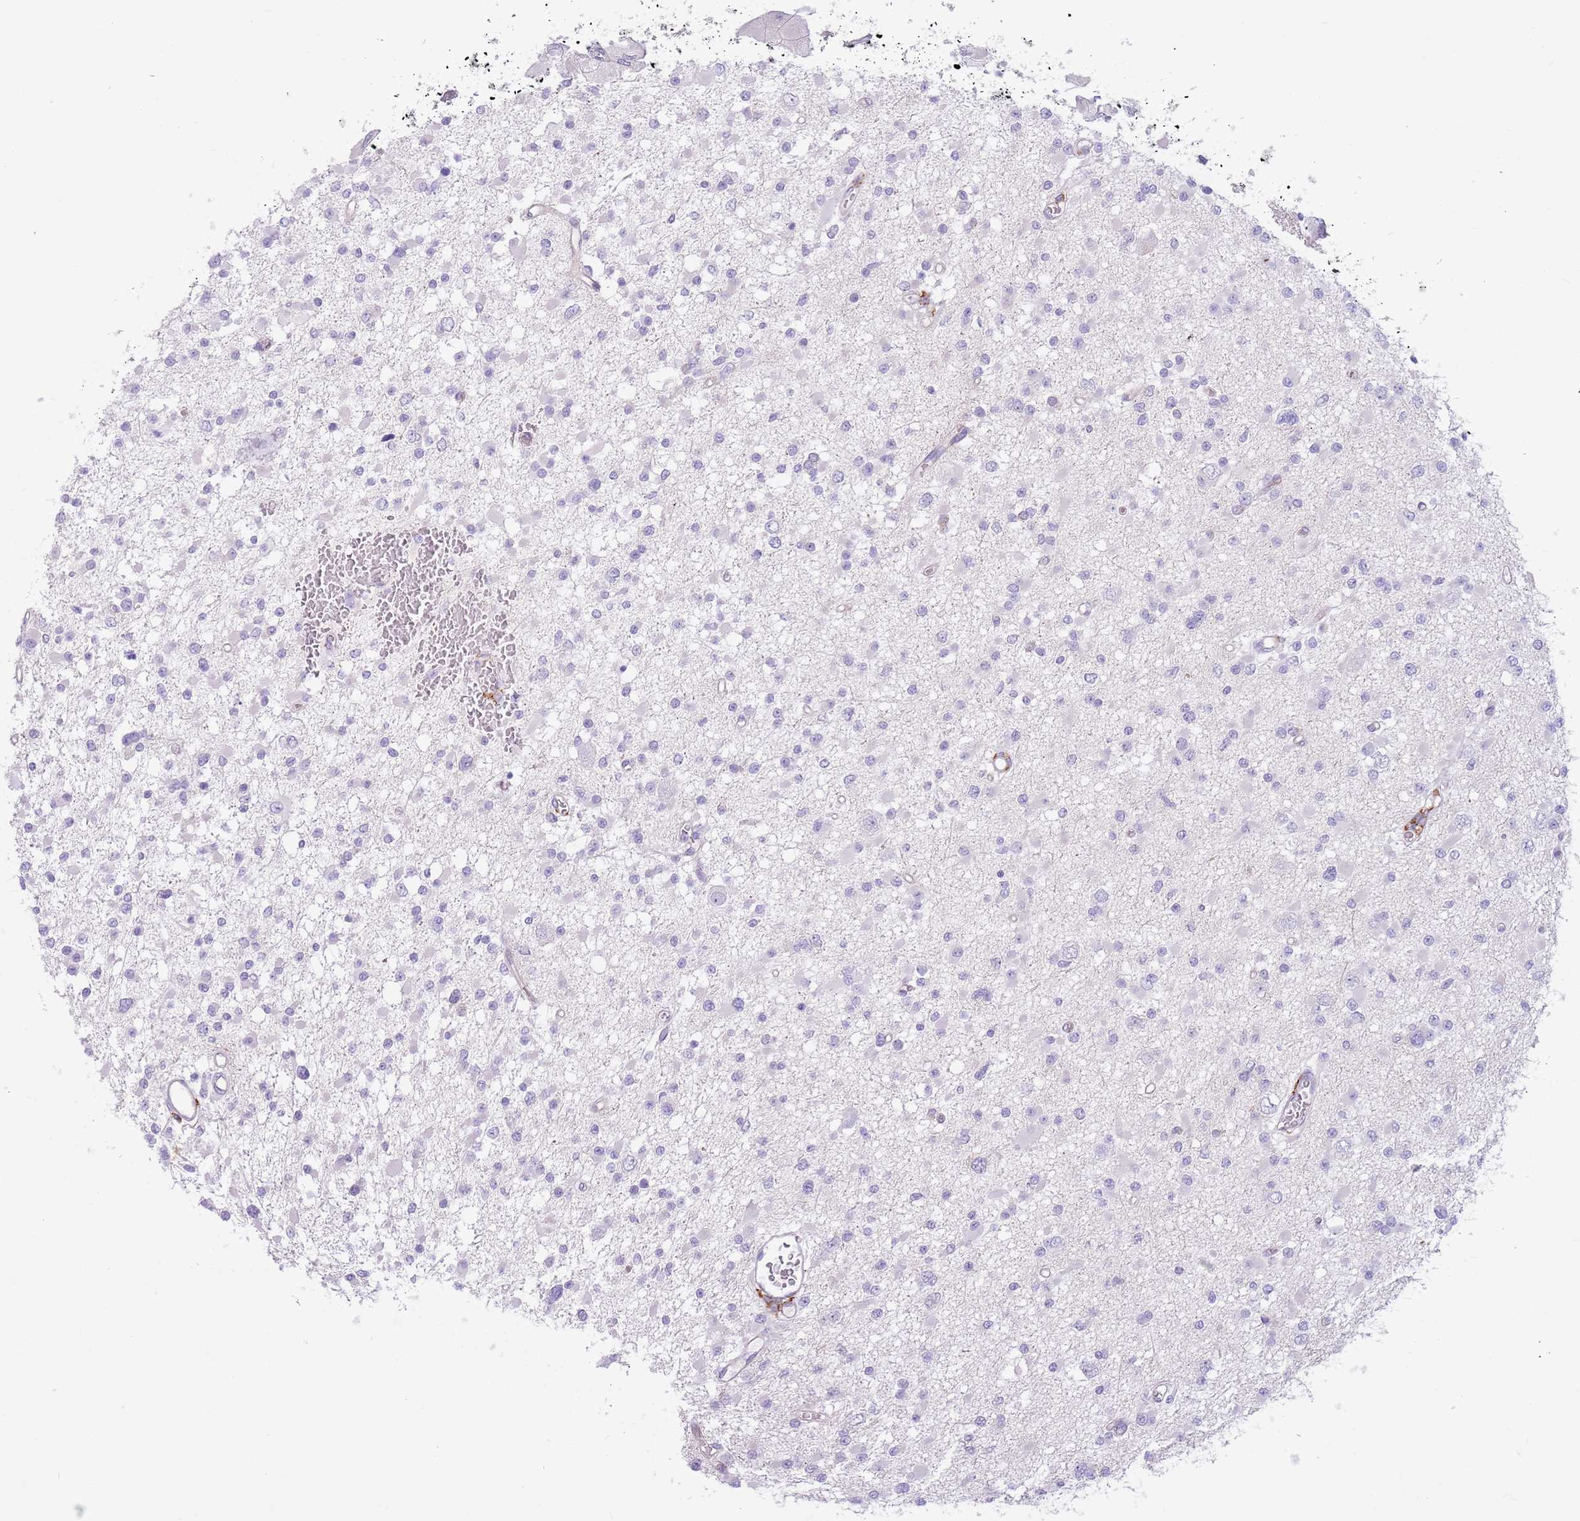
{"staining": {"intensity": "negative", "quantity": "none", "location": "none"}, "tissue": "glioma", "cell_type": "Tumor cells", "image_type": "cancer", "snomed": [{"axis": "morphology", "description": "Glioma, malignant, Low grade"}, {"axis": "topography", "description": "Brain"}], "caption": "A high-resolution photomicrograph shows immunohistochemistry (IHC) staining of malignant low-grade glioma, which shows no significant positivity in tumor cells.", "gene": "SNX6", "patient": {"sex": "female", "age": 22}}